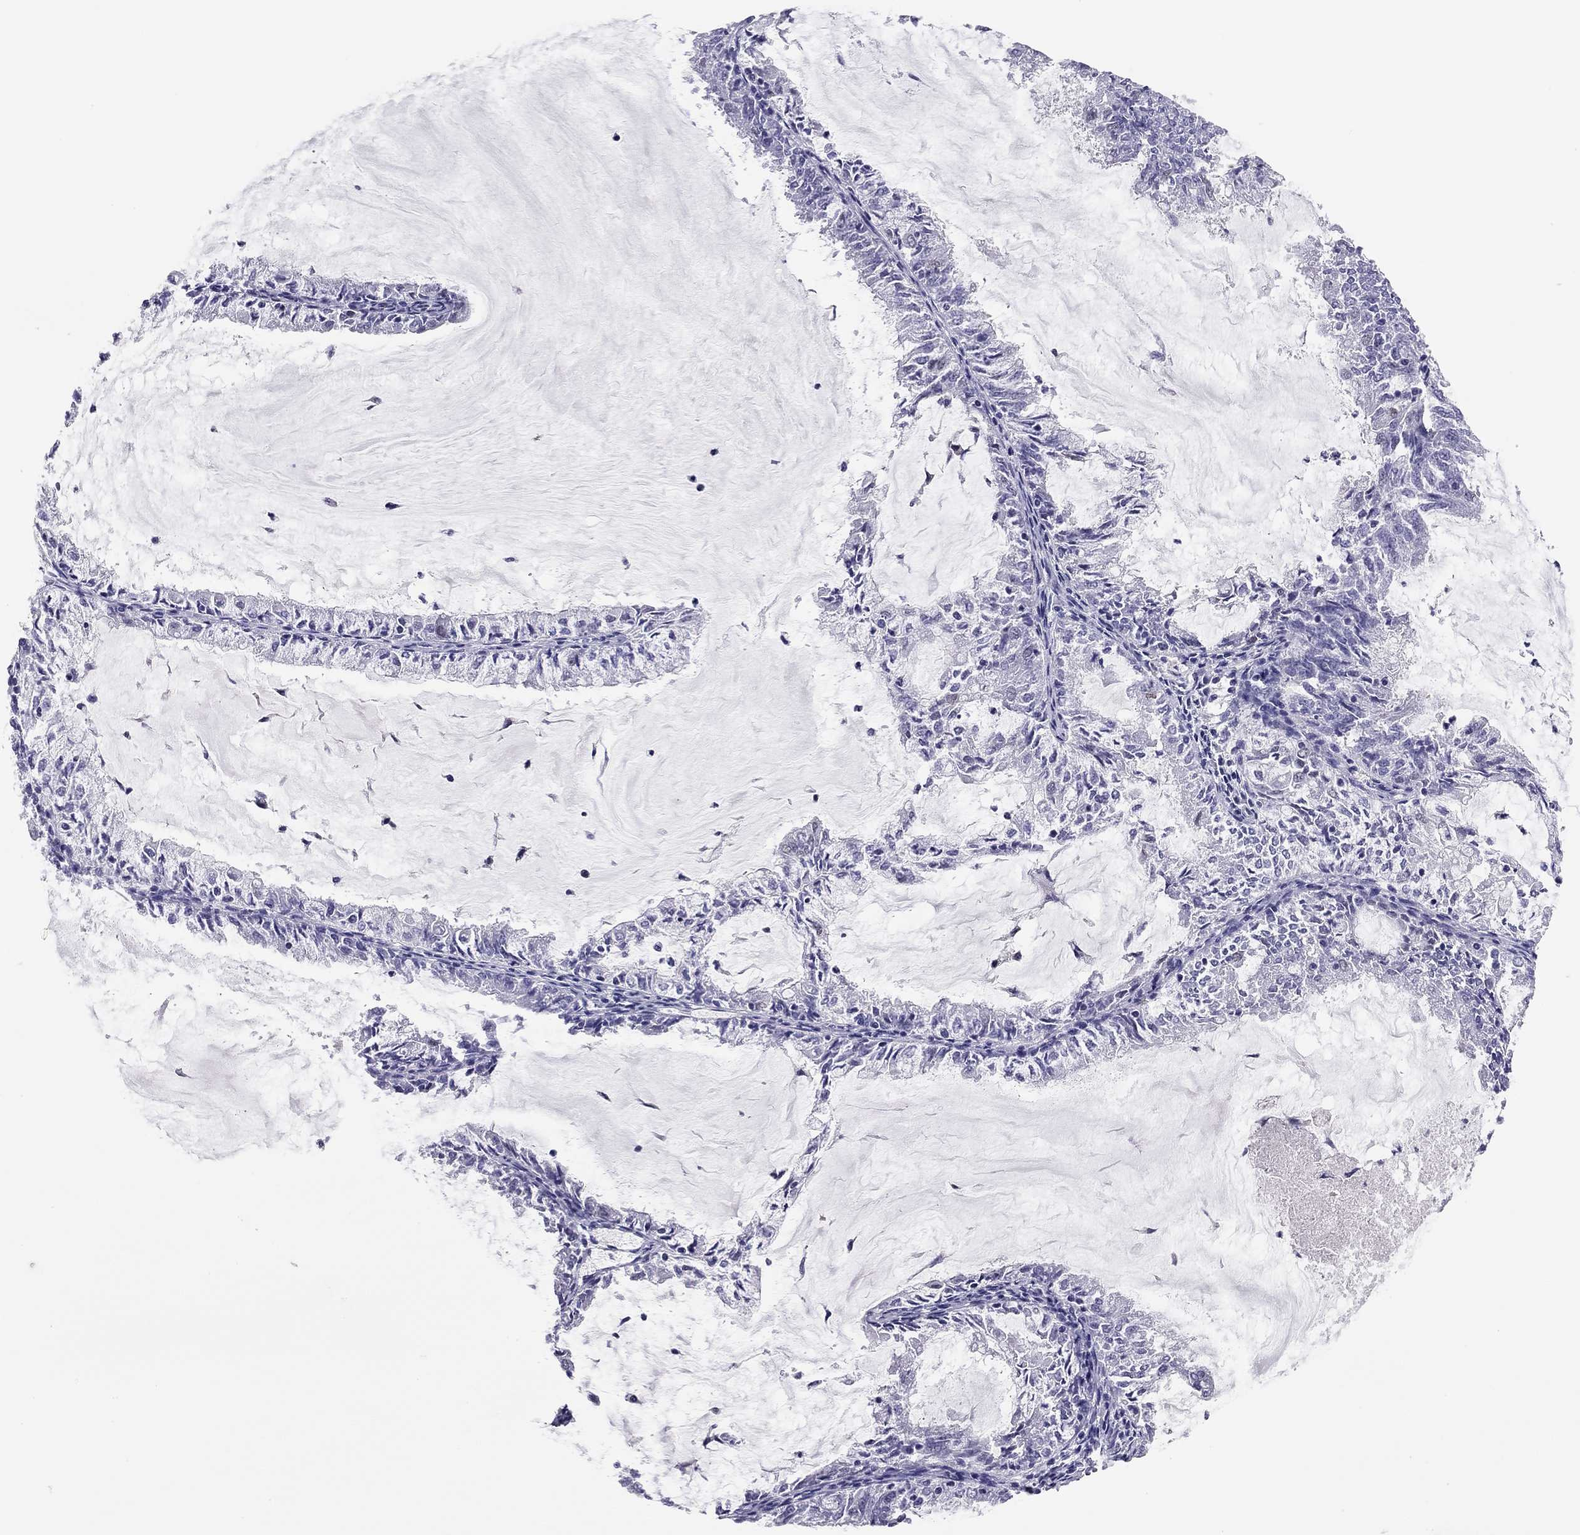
{"staining": {"intensity": "negative", "quantity": "none", "location": "none"}, "tissue": "endometrial cancer", "cell_type": "Tumor cells", "image_type": "cancer", "snomed": [{"axis": "morphology", "description": "Adenocarcinoma, NOS"}, {"axis": "topography", "description": "Endometrium"}], "caption": "This micrograph is of endometrial cancer stained with immunohistochemistry to label a protein in brown with the nuclei are counter-stained blue. There is no positivity in tumor cells. (Immunohistochemistry (ihc), brightfield microscopy, high magnification).", "gene": "DOT1L", "patient": {"sex": "female", "age": 57}}